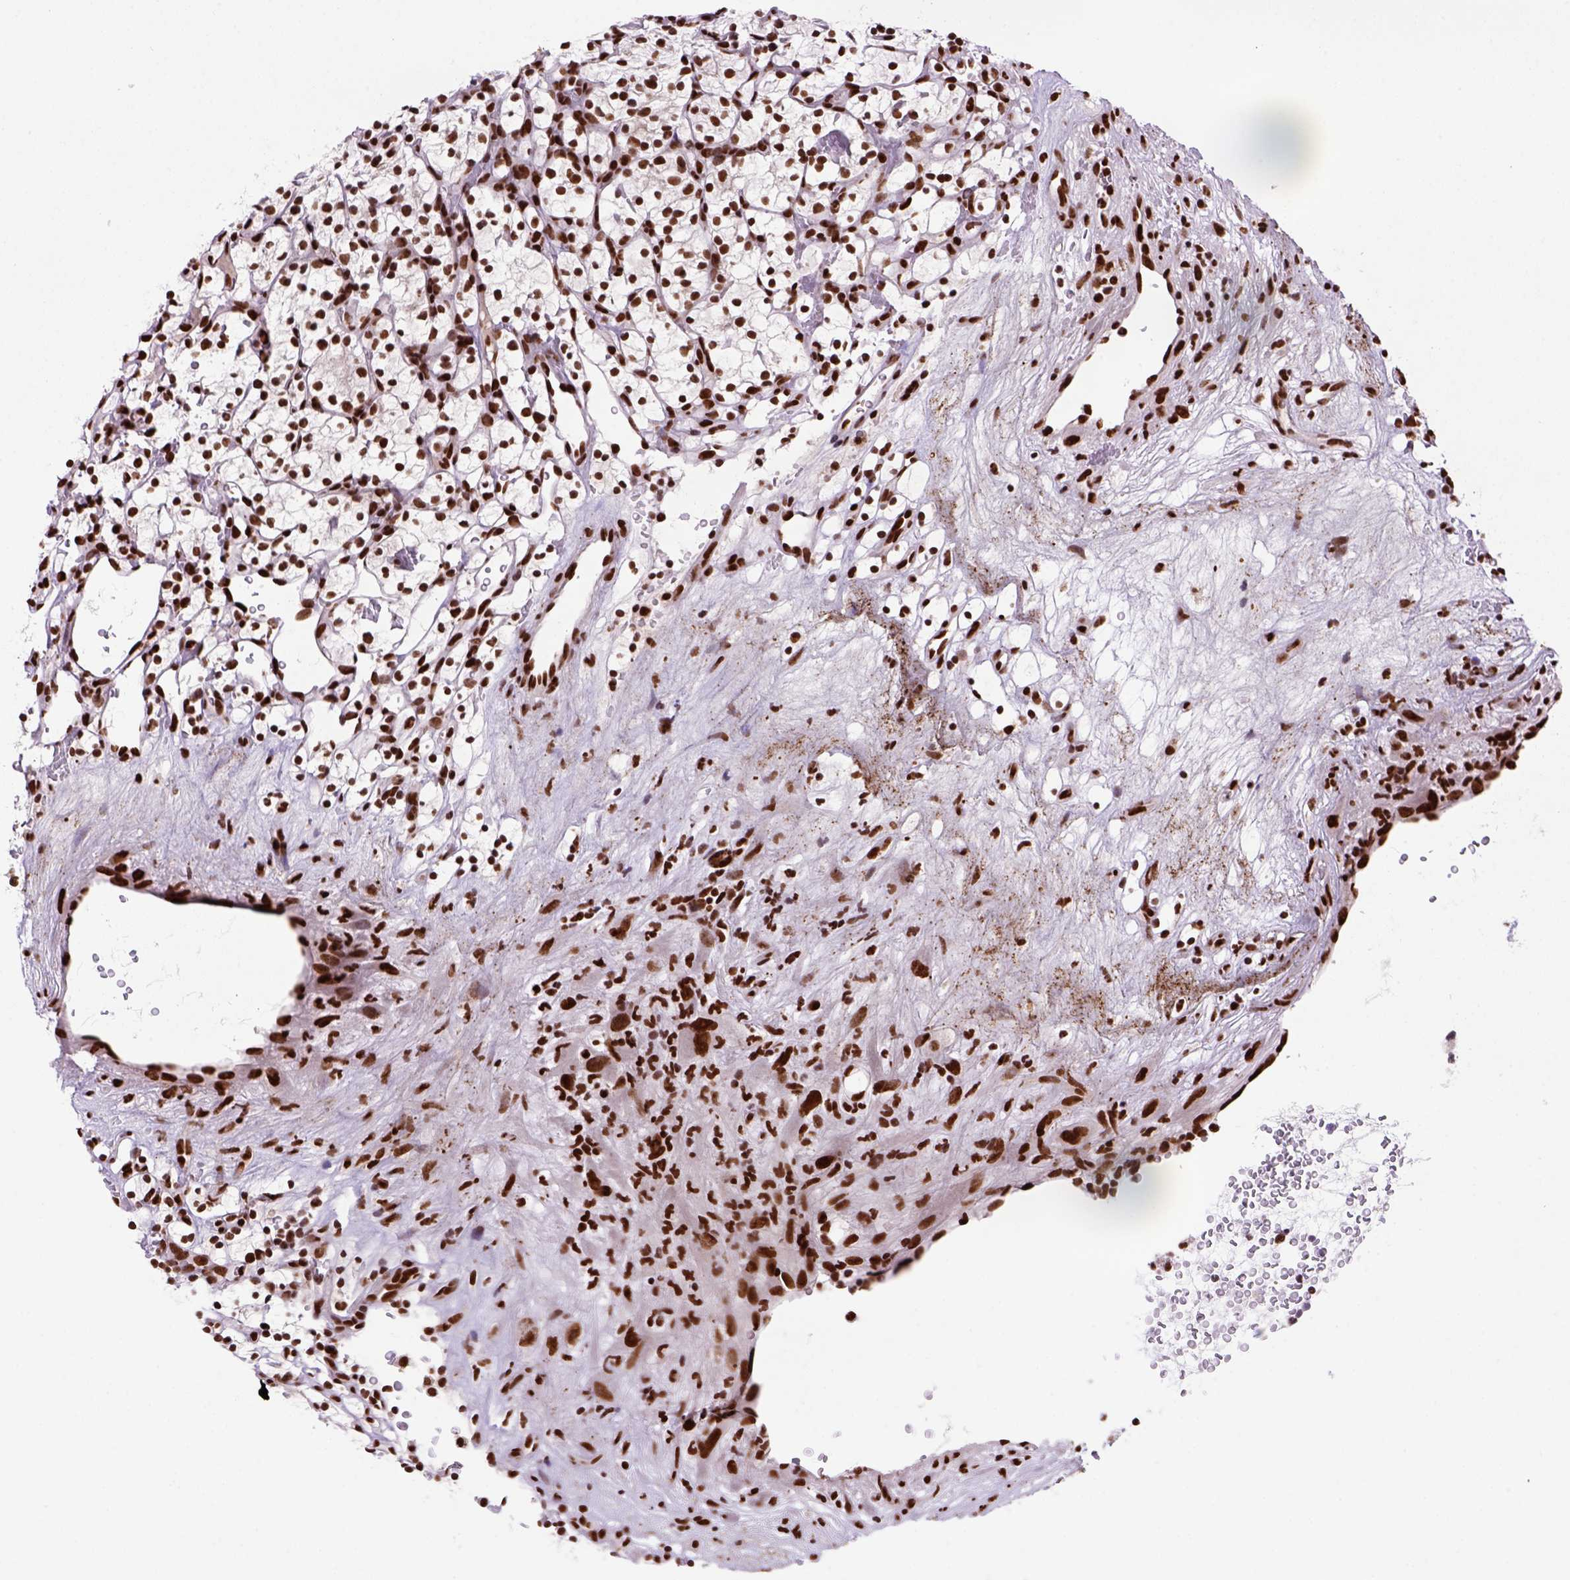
{"staining": {"intensity": "strong", "quantity": ">75%", "location": "nuclear"}, "tissue": "renal cancer", "cell_type": "Tumor cells", "image_type": "cancer", "snomed": [{"axis": "morphology", "description": "Adenocarcinoma, NOS"}, {"axis": "topography", "description": "Kidney"}], "caption": "About >75% of tumor cells in renal cancer (adenocarcinoma) show strong nuclear protein staining as visualized by brown immunohistochemical staining.", "gene": "NSMCE2", "patient": {"sex": "female", "age": 64}}